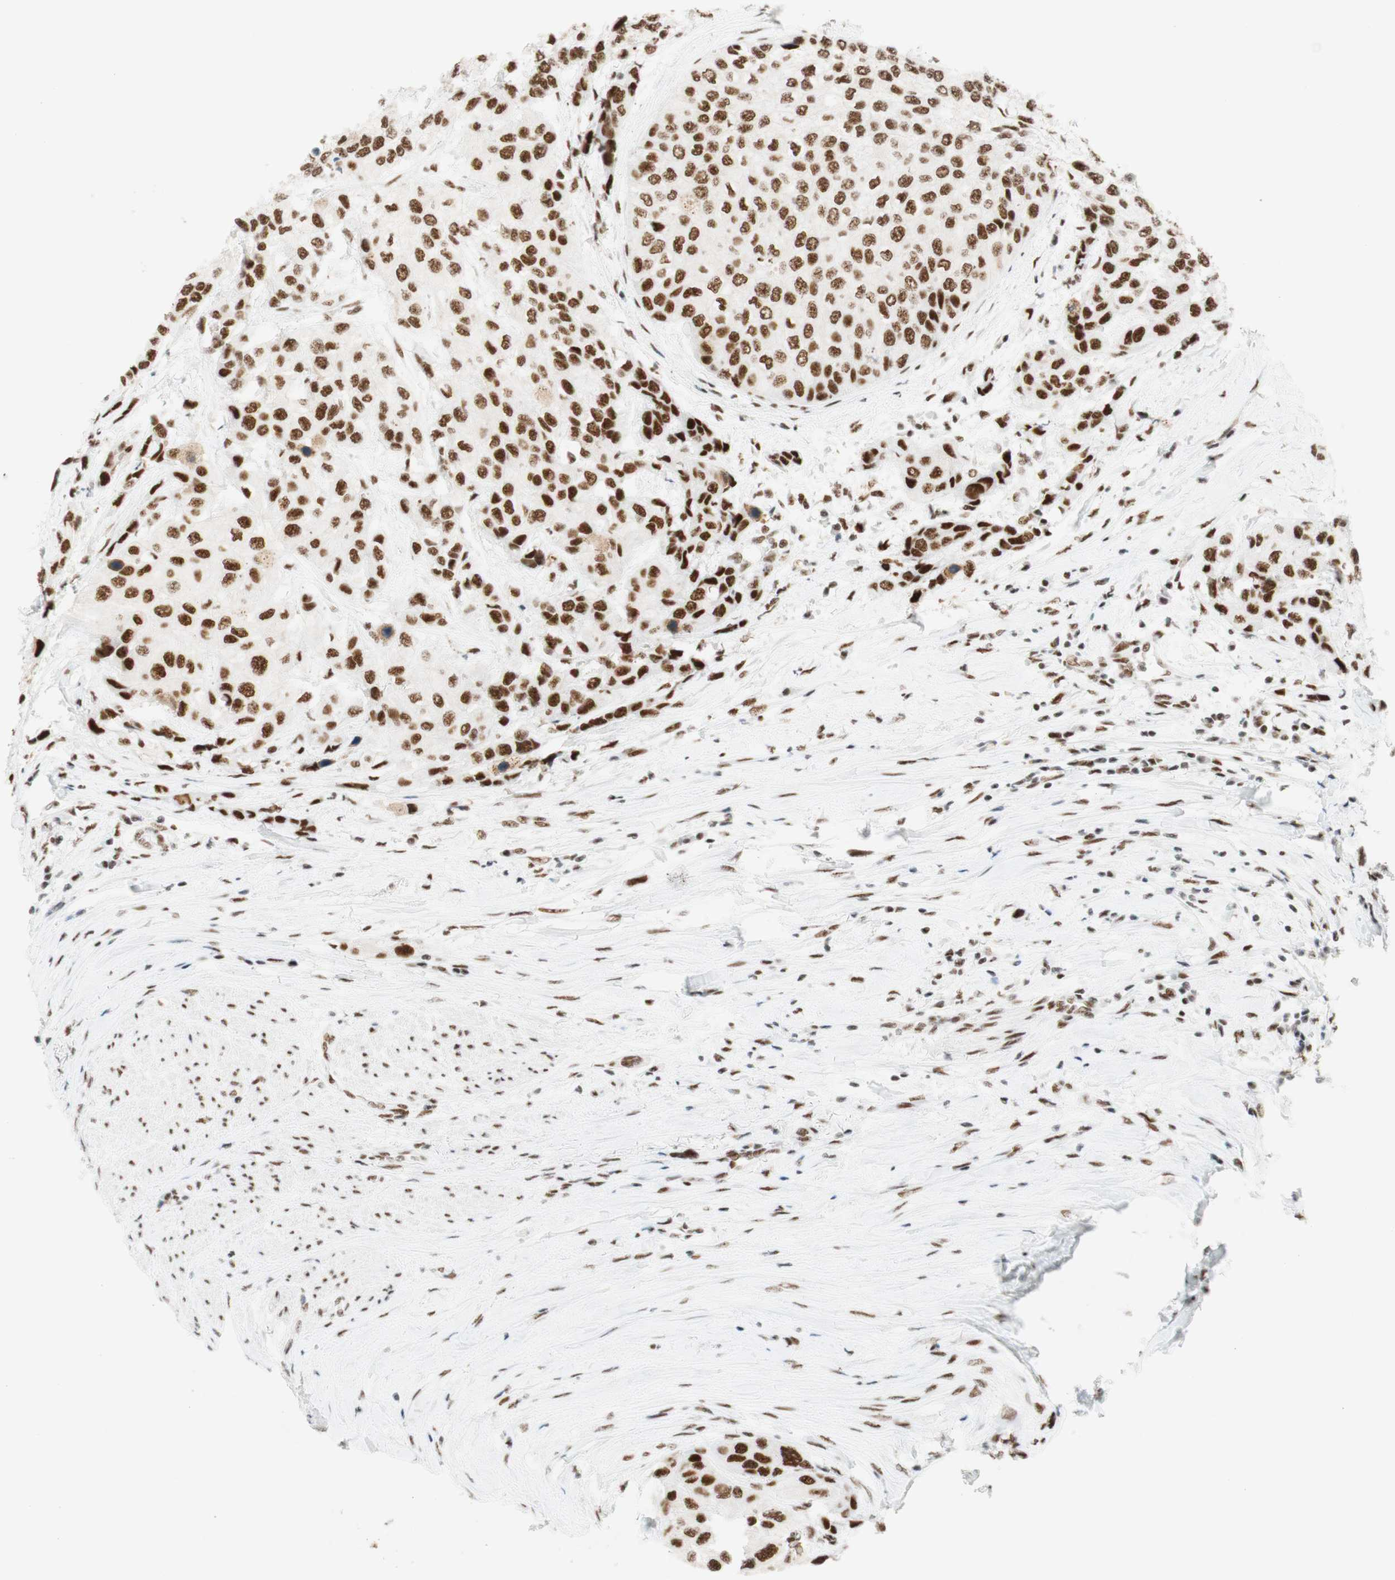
{"staining": {"intensity": "moderate", "quantity": "25%-75%", "location": "nuclear"}, "tissue": "urothelial cancer", "cell_type": "Tumor cells", "image_type": "cancer", "snomed": [{"axis": "morphology", "description": "Urothelial carcinoma, High grade"}, {"axis": "topography", "description": "Urinary bladder"}], "caption": "Urothelial cancer tissue demonstrates moderate nuclear staining in approximately 25%-75% of tumor cells Using DAB (brown) and hematoxylin (blue) stains, captured at high magnification using brightfield microscopy.", "gene": "RNF20", "patient": {"sex": "female", "age": 56}}